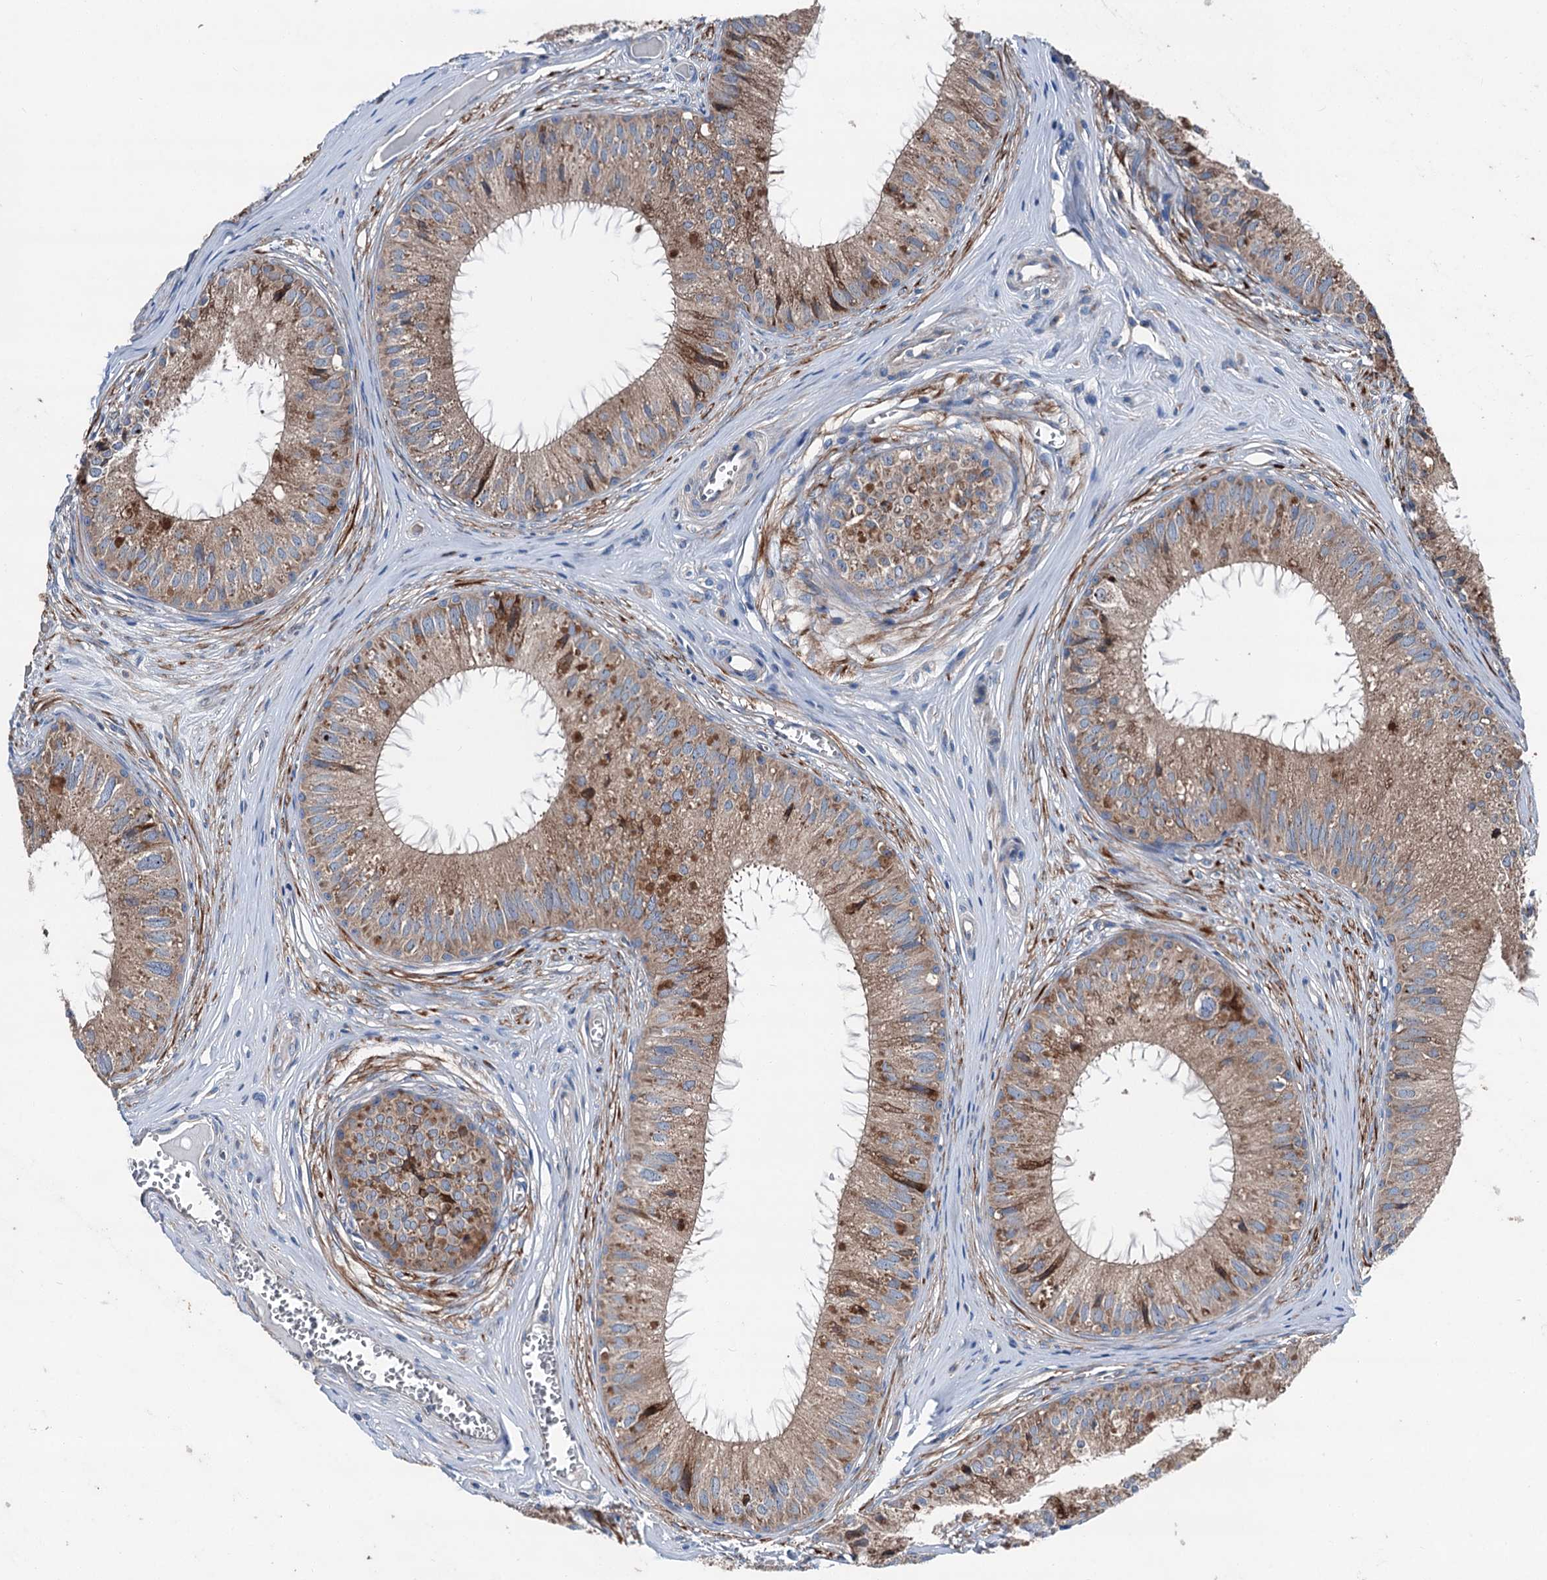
{"staining": {"intensity": "moderate", "quantity": "<25%", "location": "cytoplasmic/membranous"}, "tissue": "epididymis", "cell_type": "Glandular cells", "image_type": "normal", "snomed": [{"axis": "morphology", "description": "Normal tissue, NOS"}, {"axis": "topography", "description": "Epididymis"}], "caption": "The photomicrograph demonstrates immunohistochemical staining of unremarkable epididymis. There is moderate cytoplasmic/membranous expression is identified in approximately <25% of glandular cells. Nuclei are stained in blue.", "gene": "RUFY1", "patient": {"sex": "male", "age": 36}}